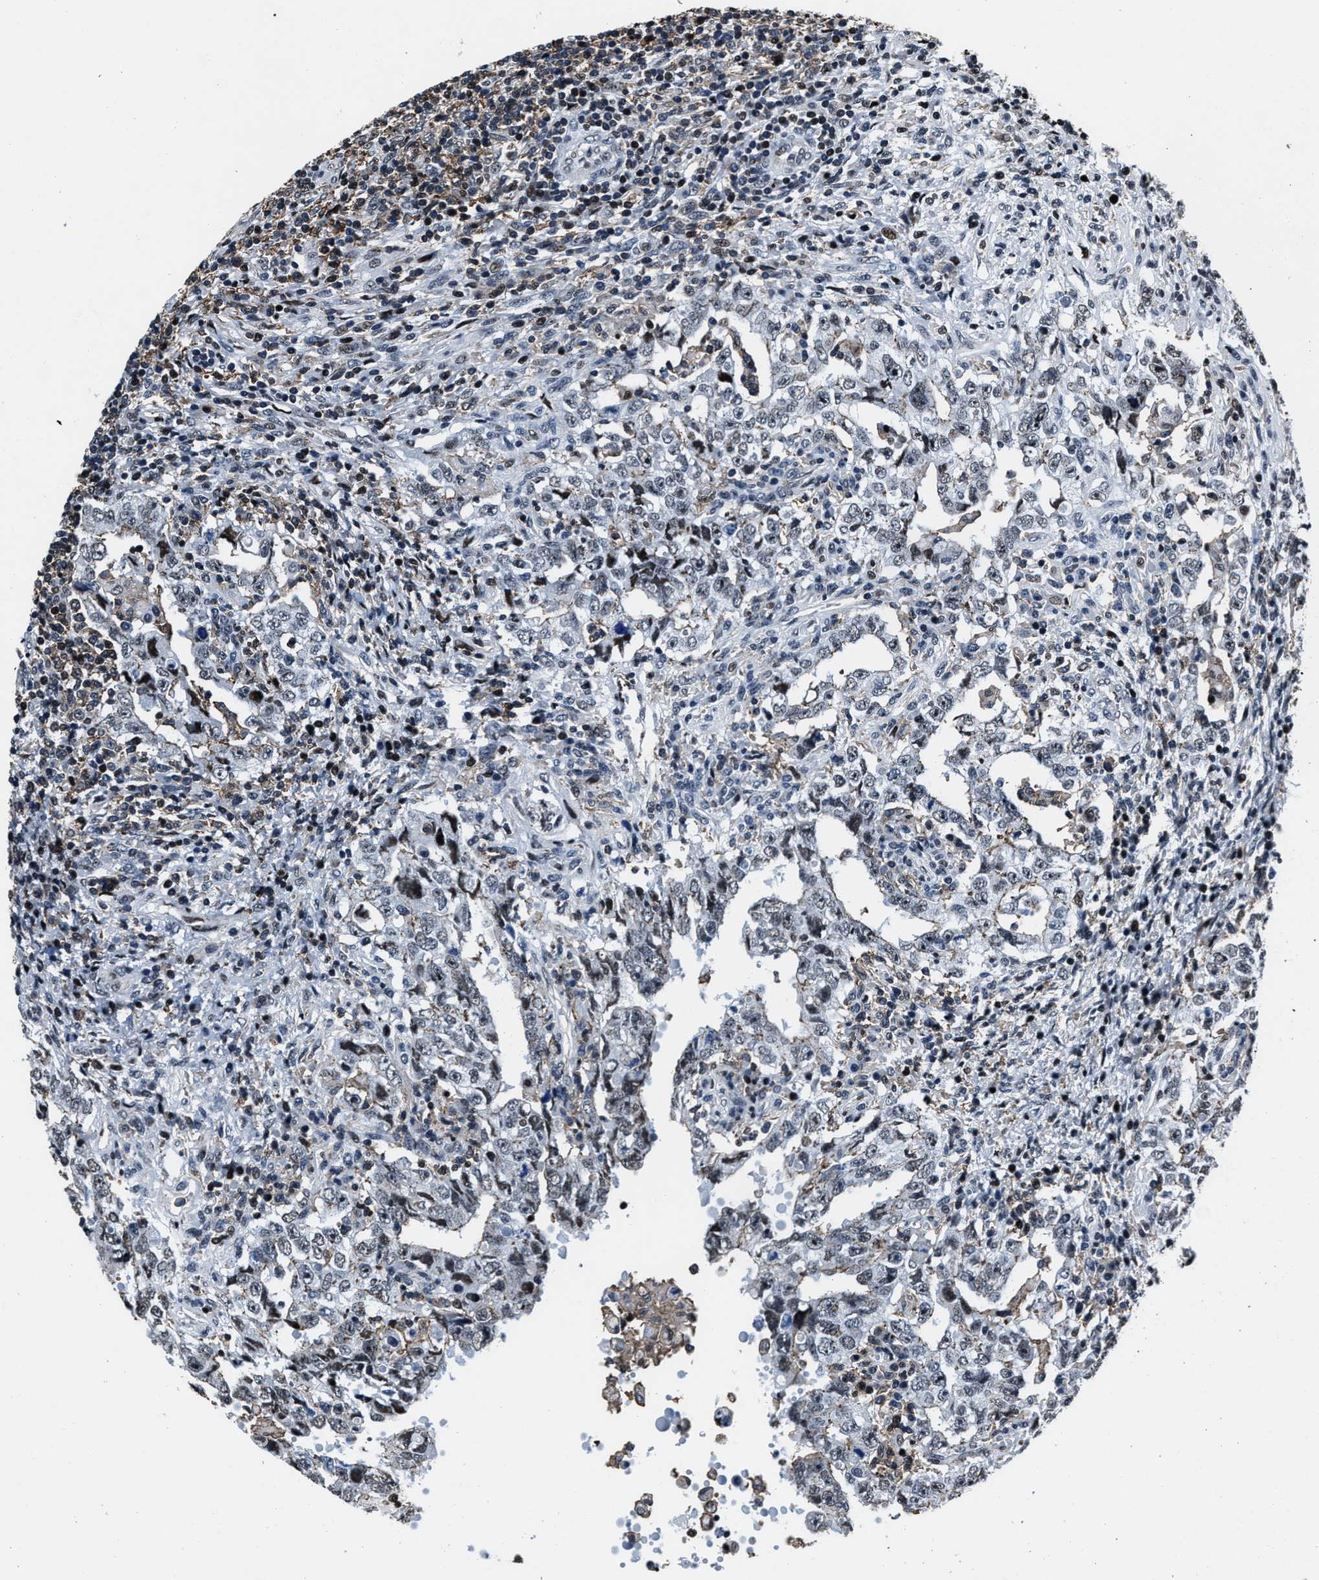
{"staining": {"intensity": "weak", "quantity": "<25%", "location": "nuclear"}, "tissue": "testis cancer", "cell_type": "Tumor cells", "image_type": "cancer", "snomed": [{"axis": "morphology", "description": "Carcinoma, Embryonal, NOS"}, {"axis": "topography", "description": "Testis"}], "caption": "Immunohistochemical staining of human embryonal carcinoma (testis) exhibits no significant staining in tumor cells.", "gene": "PPIE", "patient": {"sex": "male", "age": 26}}